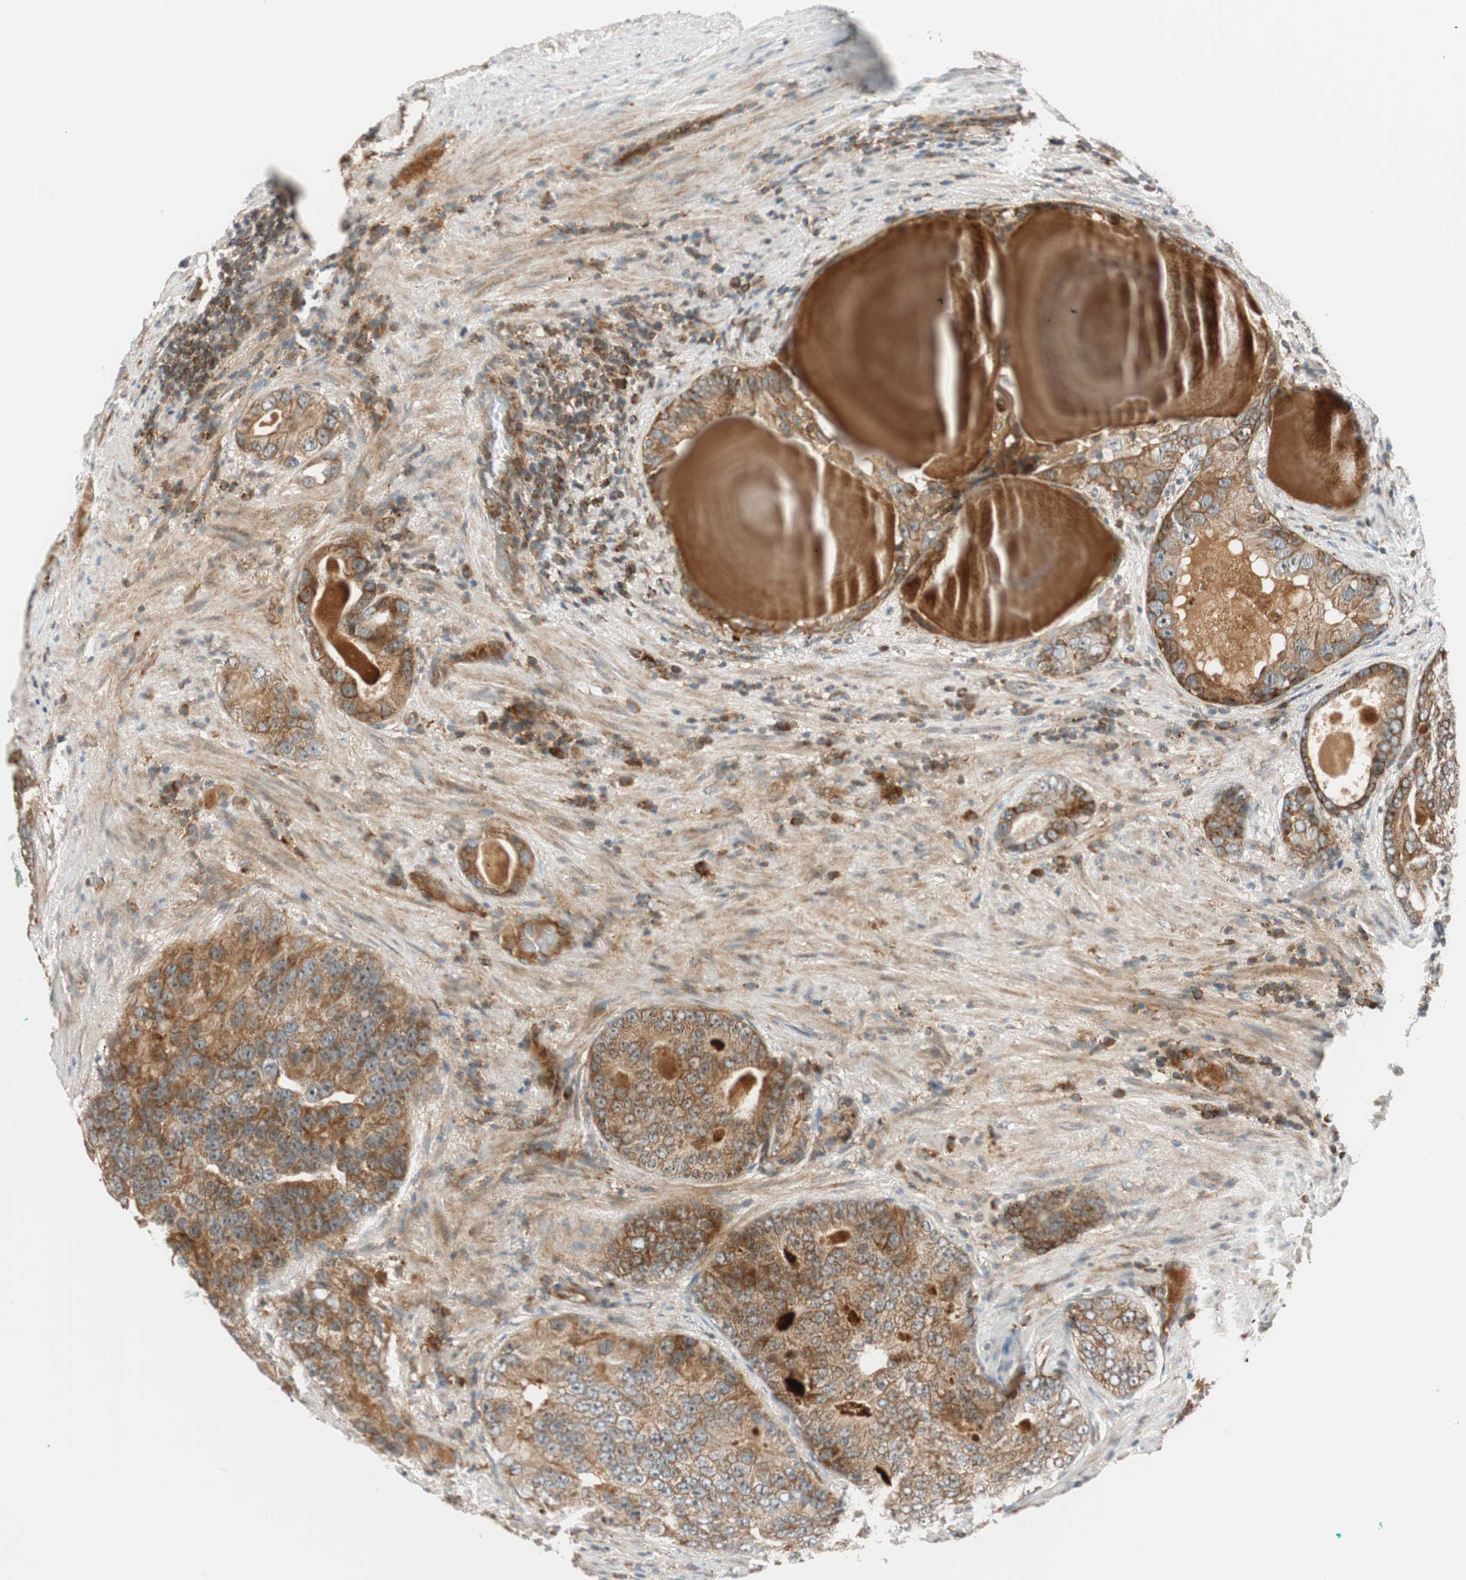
{"staining": {"intensity": "strong", "quantity": ">75%", "location": "cytoplasmic/membranous"}, "tissue": "prostate cancer", "cell_type": "Tumor cells", "image_type": "cancer", "snomed": [{"axis": "morphology", "description": "Adenocarcinoma, High grade"}, {"axis": "topography", "description": "Prostate"}], "caption": "Protein expression by immunohistochemistry (IHC) displays strong cytoplasmic/membranous staining in about >75% of tumor cells in prostate high-grade adenocarcinoma.", "gene": "ABI1", "patient": {"sex": "male", "age": 66}}